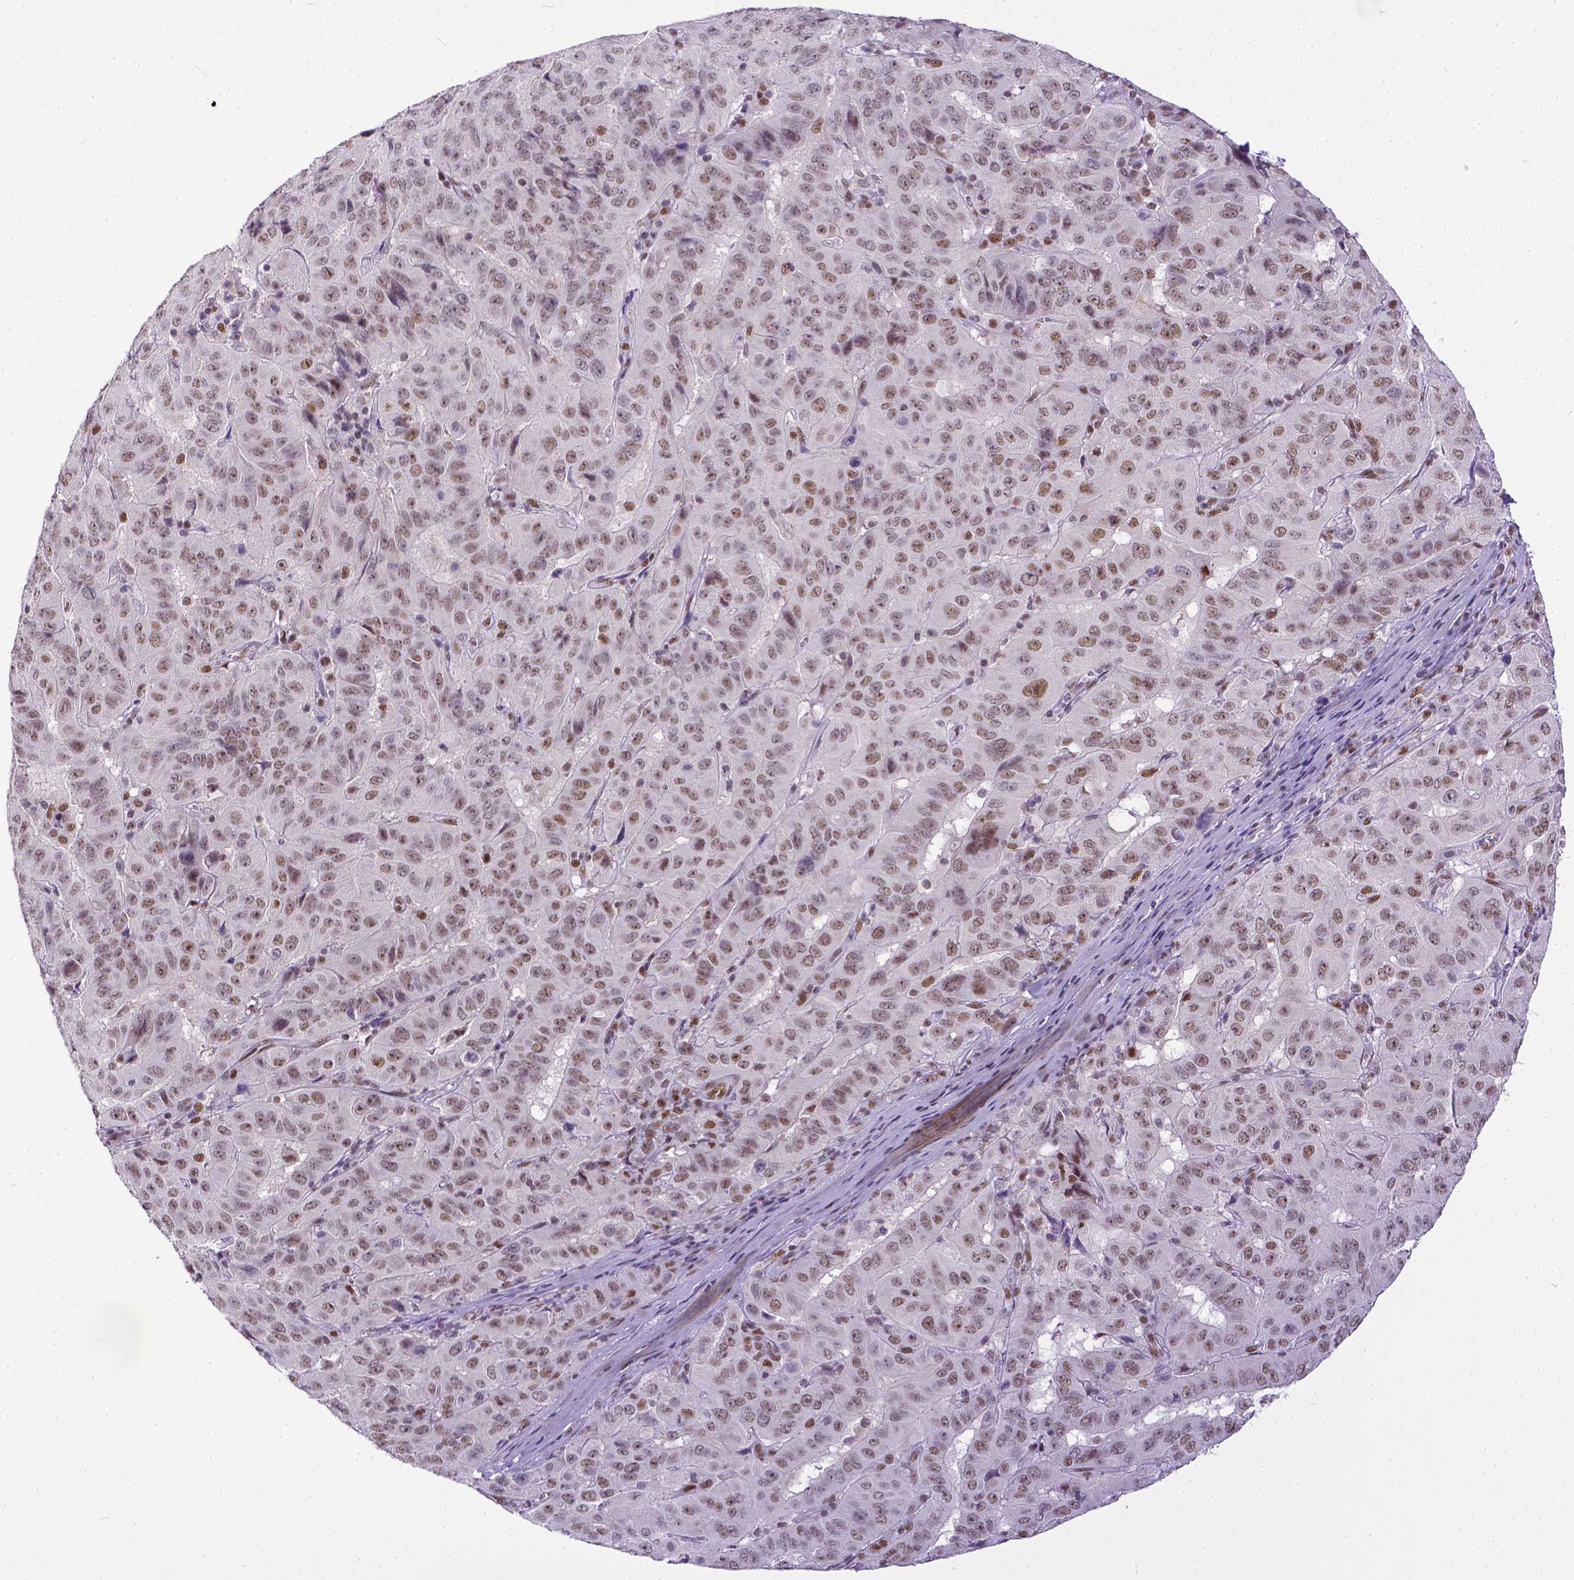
{"staining": {"intensity": "weak", "quantity": ">75%", "location": "nuclear"}, "tissue": "pancreatic cancer", "cell_type": "Tumor cells", "image_type": "cancer", "snomed": [{"axis": "morphology", "description": "Adenocarcinoma, NOS"}, {"axis": "topography", "description": "Pancreas"}], "caption": "Protein staining of pancreatic adenocarcinoma tissue exhibits weak nuclear expression in about >75% of tumor cells.", "gene": "ERCC1", "patient": {"sex": "male", "age": 63}}